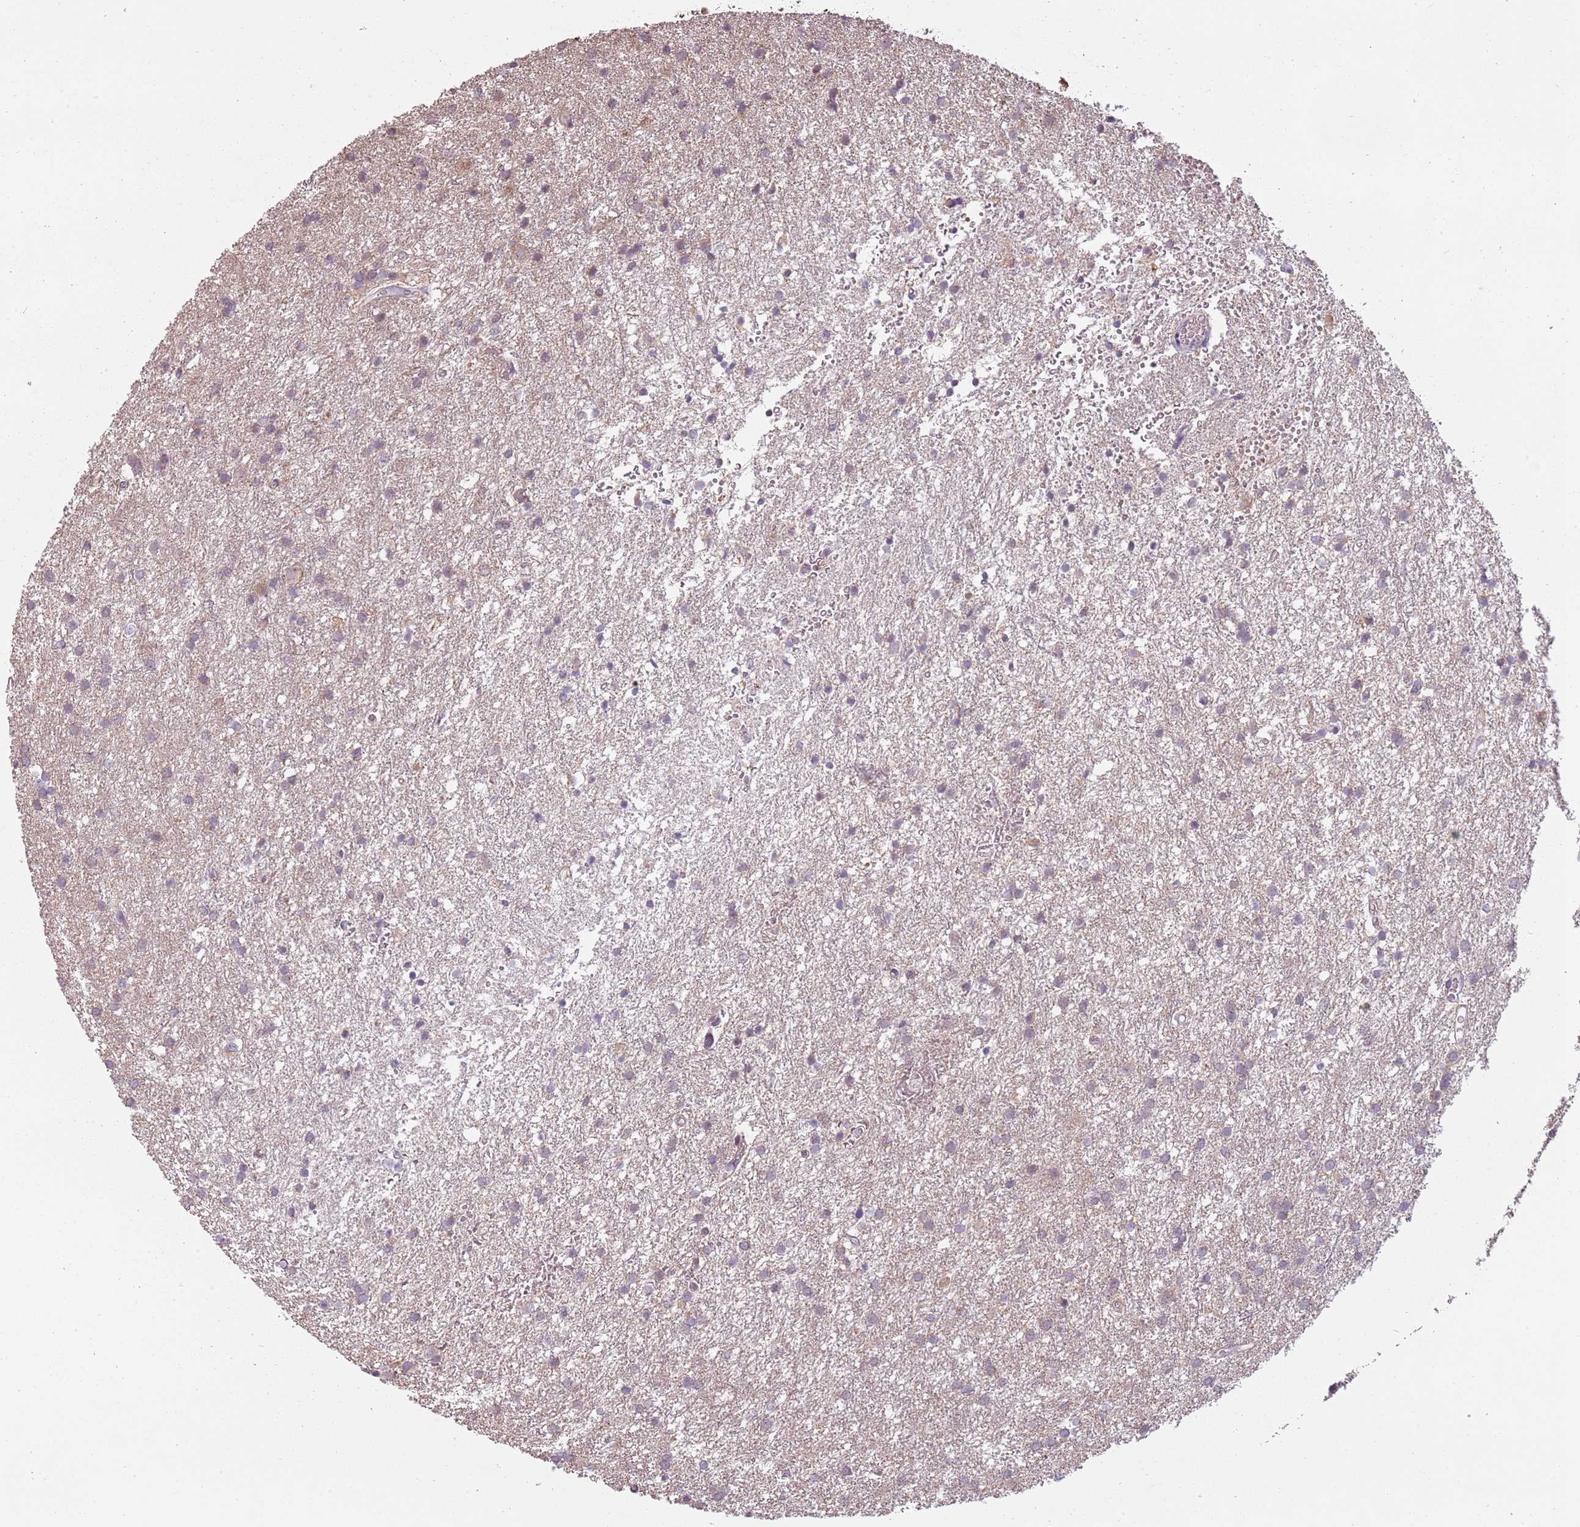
{"staining": {"intensity": "negative", "quantity": "none", "location": "none"}, "tissue": "glioma", "cell_type": "Tumor cells", "image_type": "cancer", "snomed": [{"axis": "morphology", "description": "Glioma, malignant, High grade"}, {"axis": "topography", "description": "Brain"}], "caption": "The immunohistochemistry histopathology image has no significant expression in tumor cells of glioma tissue. The staining was performed using DAB to visualize the protein expression in brown, while the nuclei were stained in blue with hematoxylin (Magnification: 20x).", "gene": "TEKT4", "patient": {"sex": "female", "age": 50}}